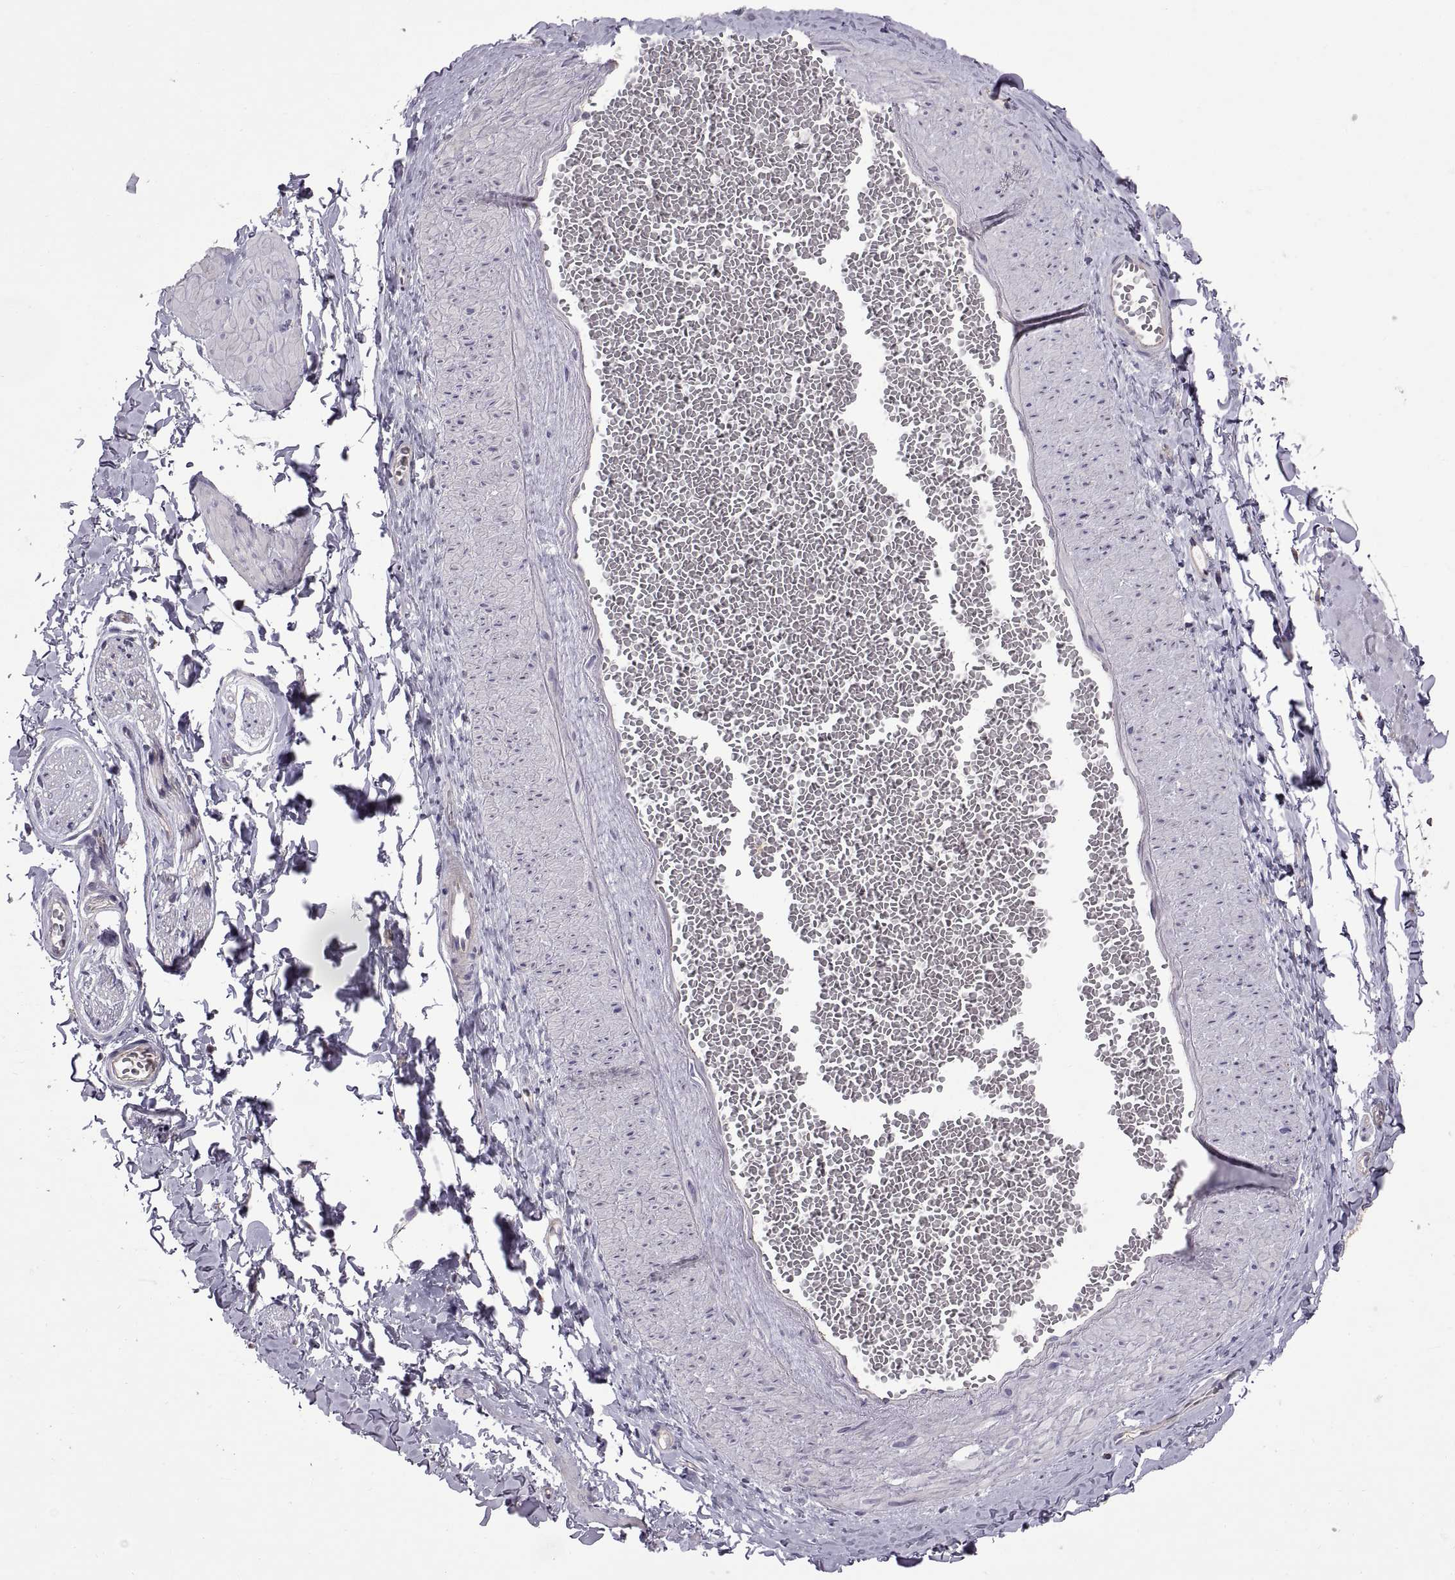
{"staining": {"intensity": "negative", "quantity": "none", "location": "none"}, "tissue": "adipose tissue", "cell_type": "Adipocytes", "image_type": "normal", "snomed": [{"axis": "morphology", "description": "Normal tissue, NOS"}, {"axis": "topography", "description": "Smooth muscle"}, {"axis": "topography", "description": "Peripheral nerve tissue"}], "caption": "This photomicrograph is of benign adipose tissue stained with IHC to label a protein in brown with the nuclei are counter-stained blue. There is no expression in adipocytes.", "gene": "ARSL", "patient": {"sex": "male", "age": 22}}